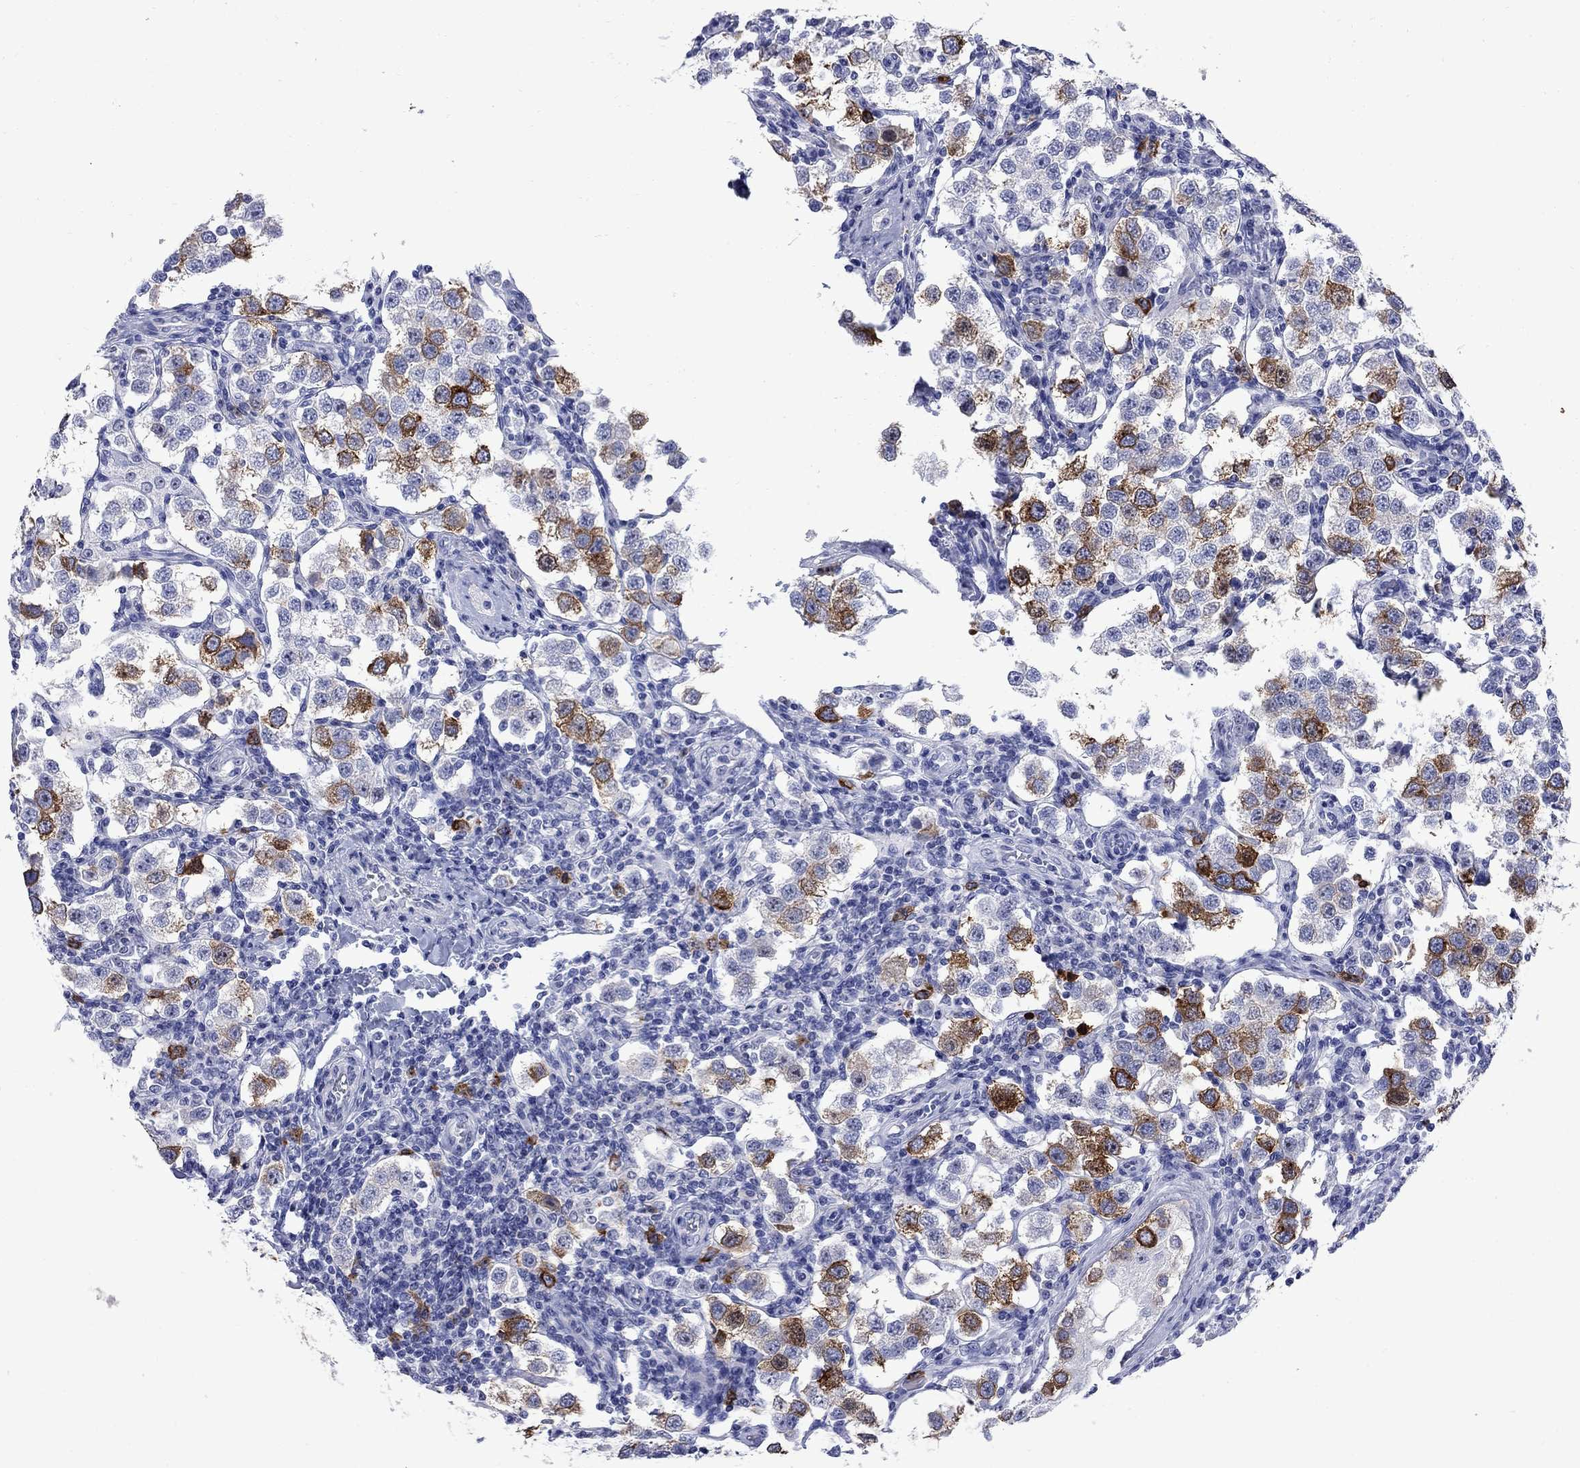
{"staining": {"intensity": "strong", "quantity": "25%-75%", "location": "cytoplasmic/membranous"}, "tissue": "testis cancer", "cell_type": "Tumor cells", "image_type": "cancer", "snomed": [{"axis": "morphology", "description": "Seminoma, NOS"}, {"axis": "topography", "description": "Testis"}], "caption": "Immunohistochemical staining of testis cancer (seminoma) reveals high levels of strong cytoplasmic/membranous protein staining in approximately 25%-75% of tumor cells.", "gene": "TACC3", "patient": {"sex": "male", "age": 37}}